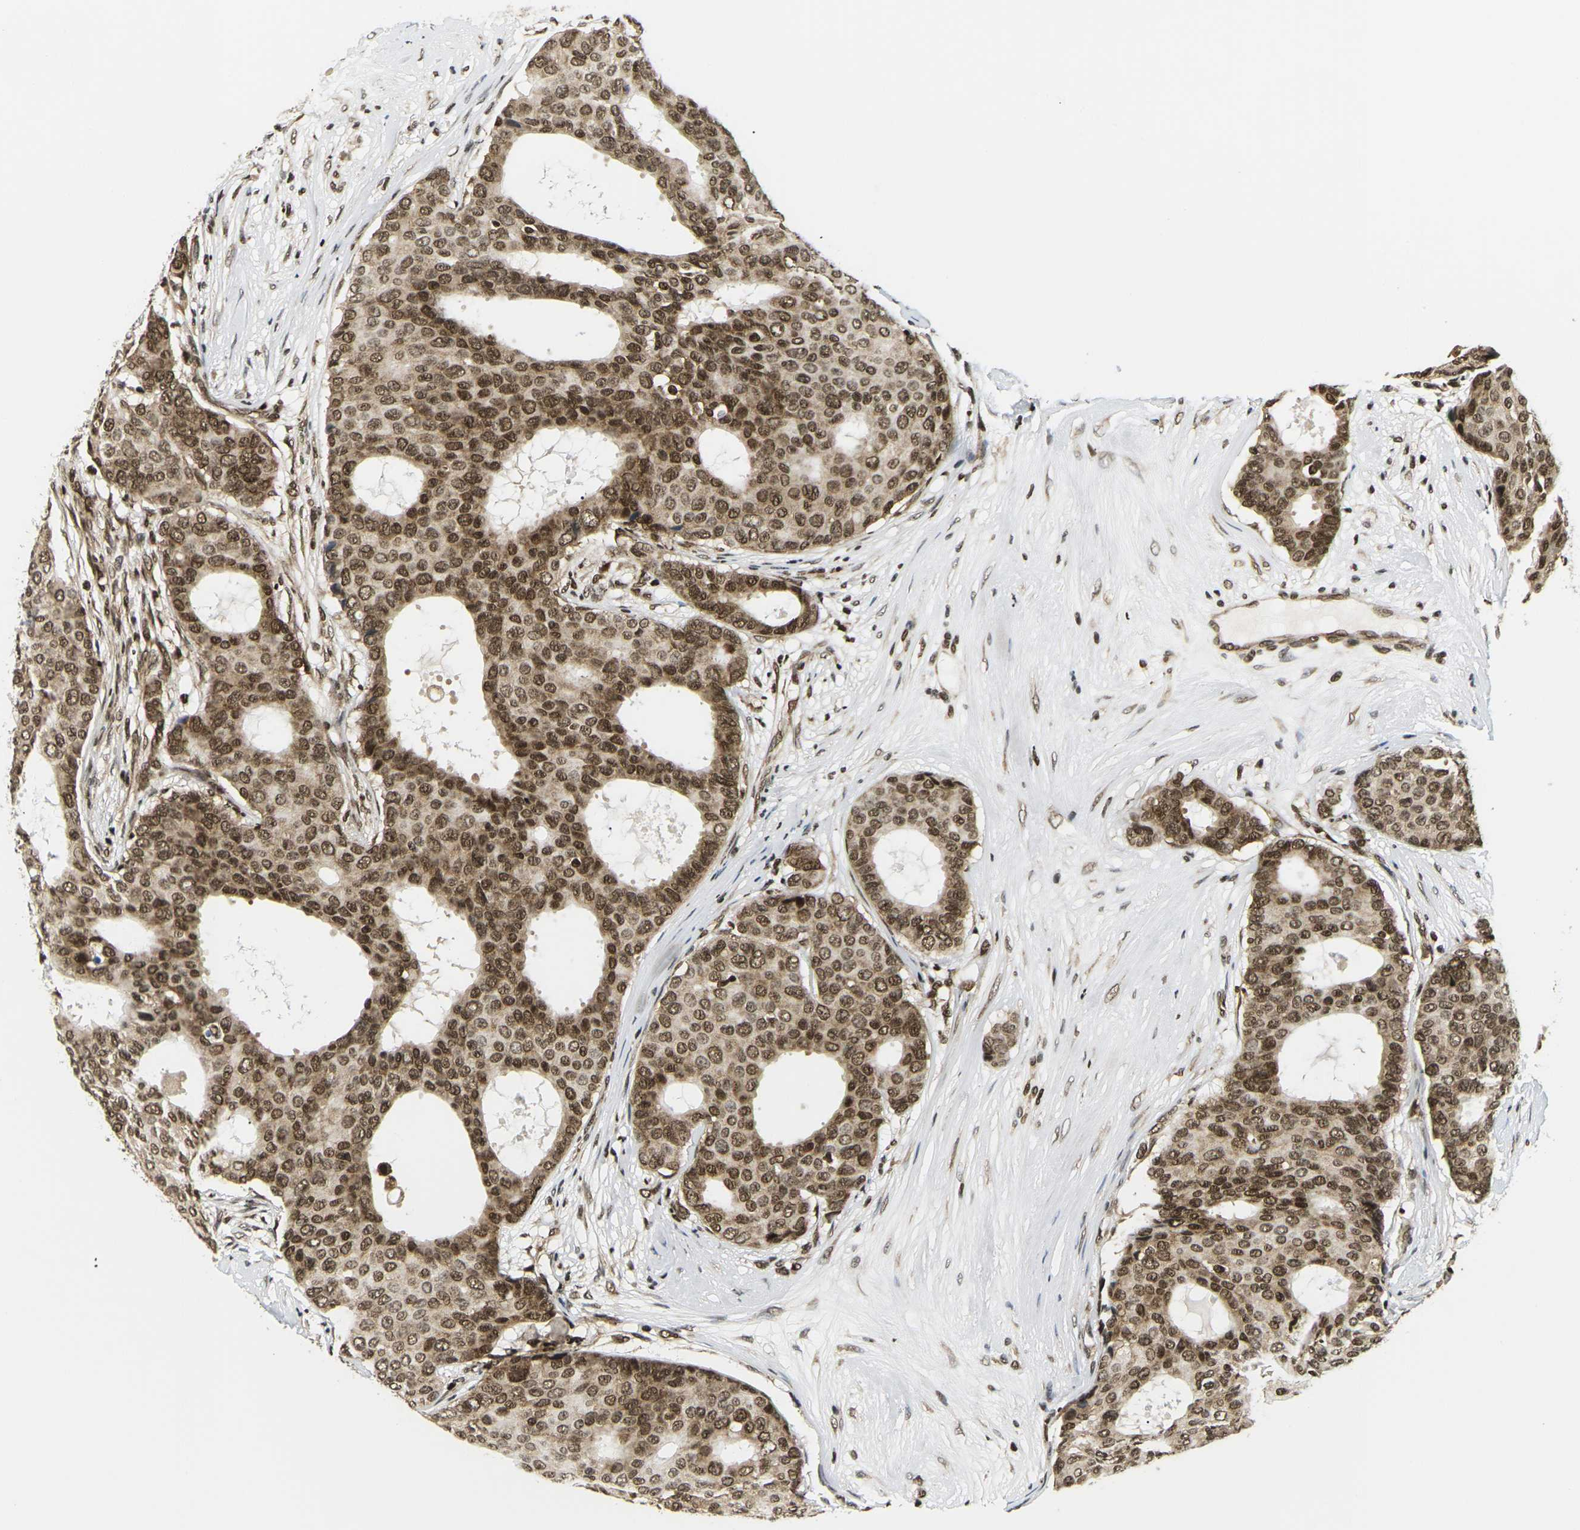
{"staining": {"intensity": "moderate", "quantity": ">75%", "location": "cytoplasmic/membranous,nuclear"}, "tissue": "breast cancer", "cell_type": "Tumor cells", "image_type": "cancer", "snomed": [{"axis": "morphology", "description": "Duct carcinoma"}, {"axis": "topography", "description": "Breast"}], "caption": "Protein staining by IHC demonstrates moderate cytoplasmic/membranous and nuclear expression in about >75% of tumor cells in breast cancer (invasive ductal carcinoma).", "gene": "CELF1", "patient": {"sex": "female", "age": 75}}